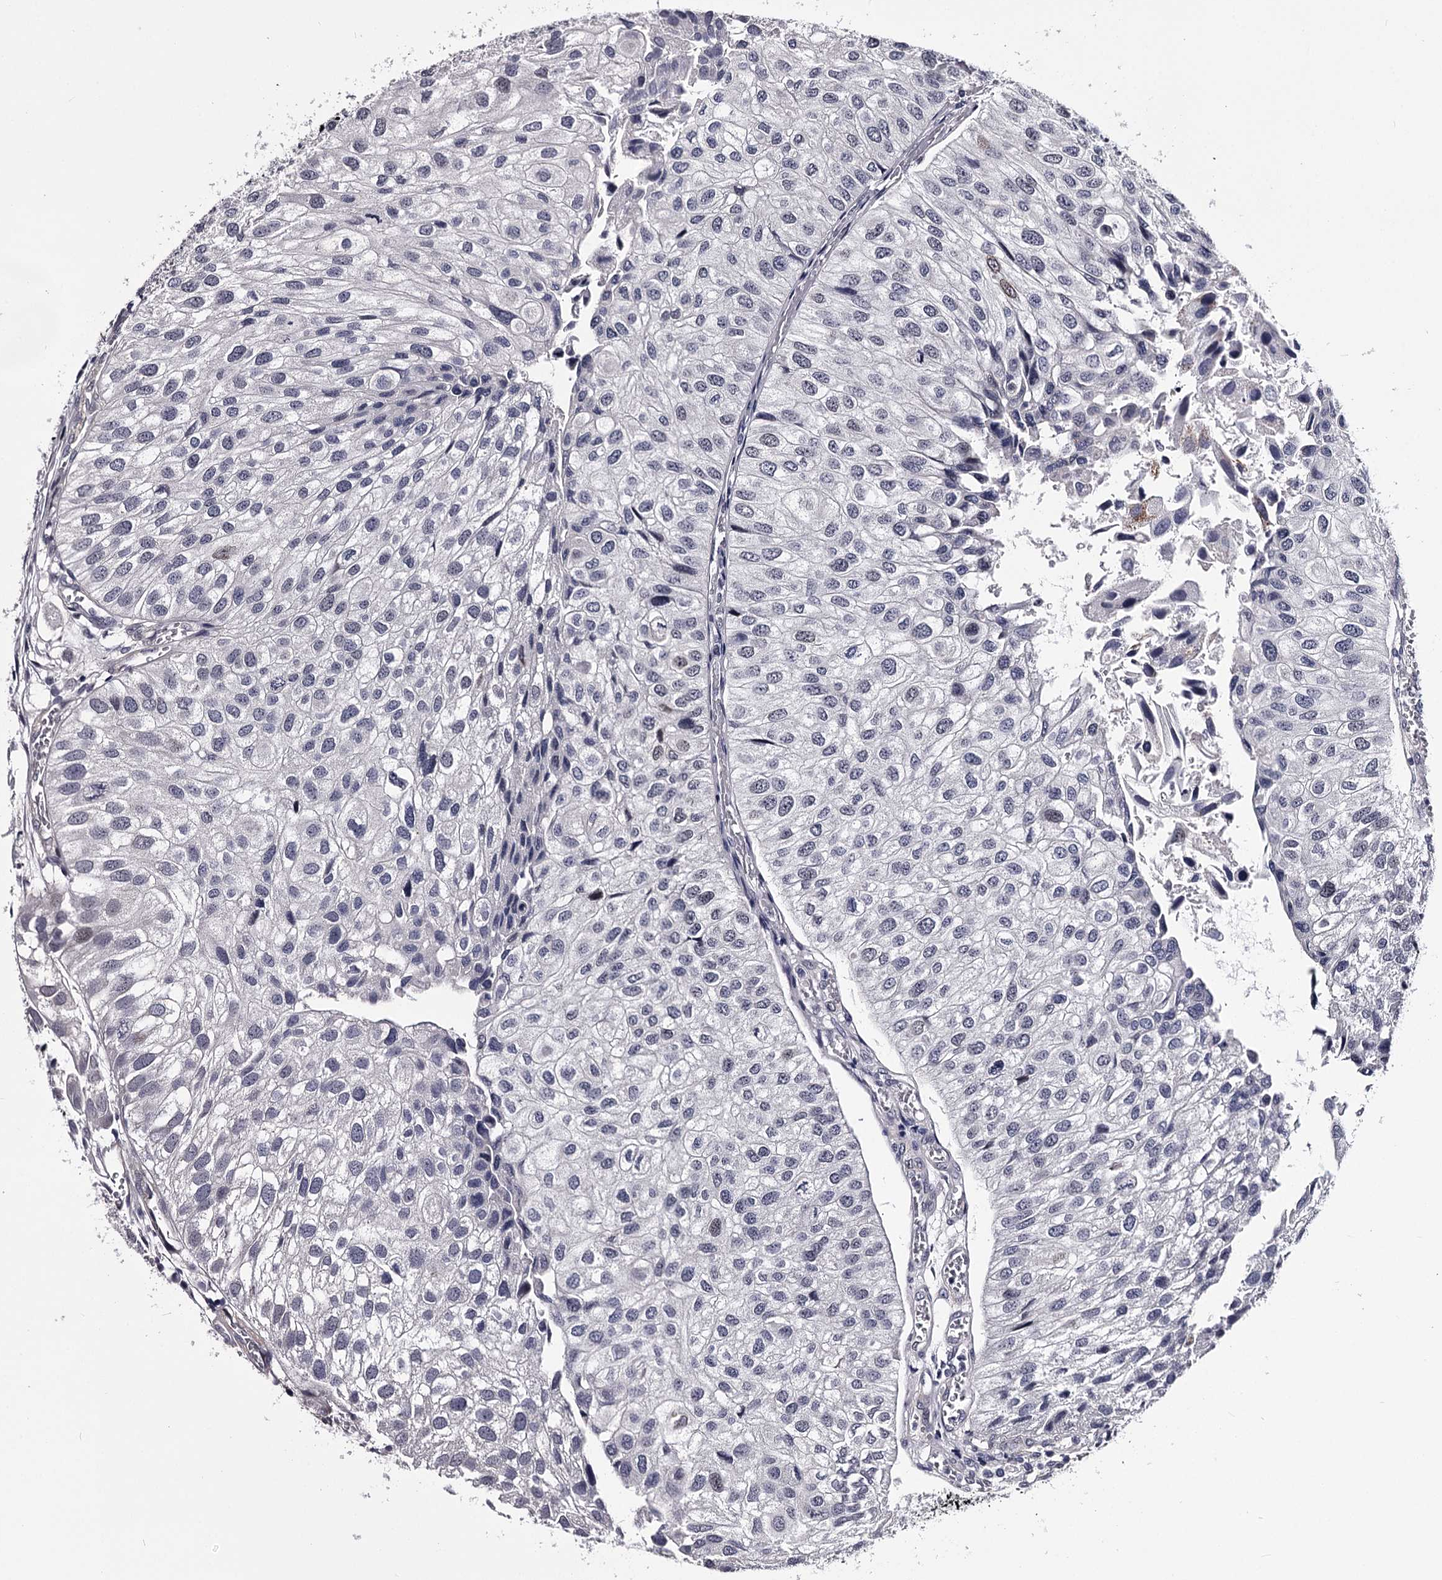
{"staining": {"intensity": "negative", "quantity": "none", "location": "none"}, "tissue": "urothelial cancer", "cell_type": "Tumor cells", "image_type": "cancer", "snomed": [{"axis": "morphology", "description": "Urothelial carcinoma, Low grade"}, {"axis": "topography", "description": "Urinary bladder"}], "caption": "Urothelial carcinoma (low-grade) stained for a protein using immunohistochemistry (IHC) shows no positivity tumor cells.", "gene": "OVOL2", "patient": {"sex": "female", "age": 89}}